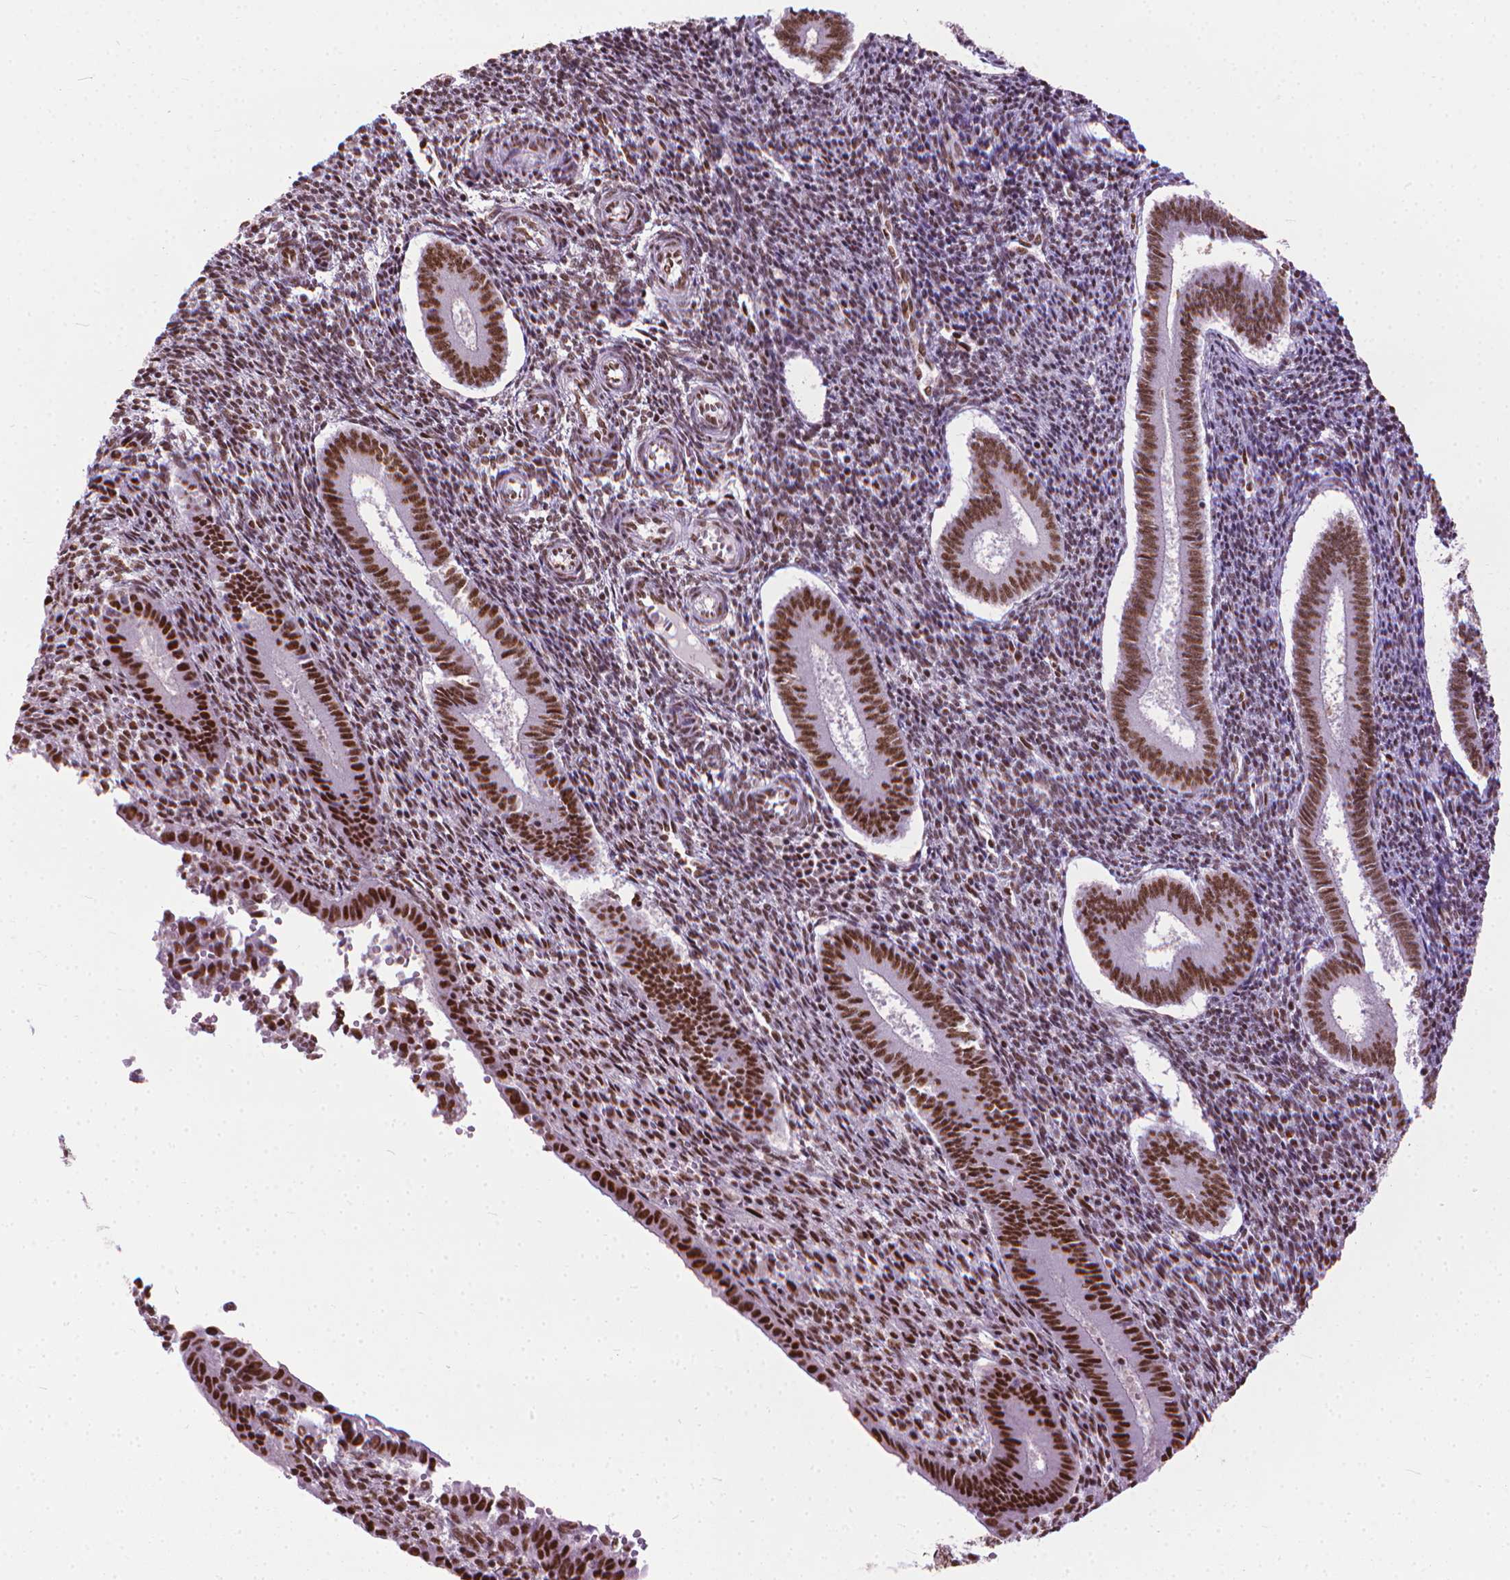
{"staining": {"intensity": "strong", "quantity": ">75%", "location": "nuclear"}, "tissue": "endometrium", "cell_type": "Cells in endometrial stroma", "image_type": "normal", "snomed": [{"axis": "morphology", "description": "Normal tissue, NOS"}, {"axis": "topography", "description": "Endometrium"}], "caption": "A micrograph showing strong nuclear staining in about >75% of cells in endometrial stroma in unremarkable endometrium, as visualized by brown immunohistochemical staining.", "gene": "AKAP8", "patient": {"sex": "female", "age": 25}}